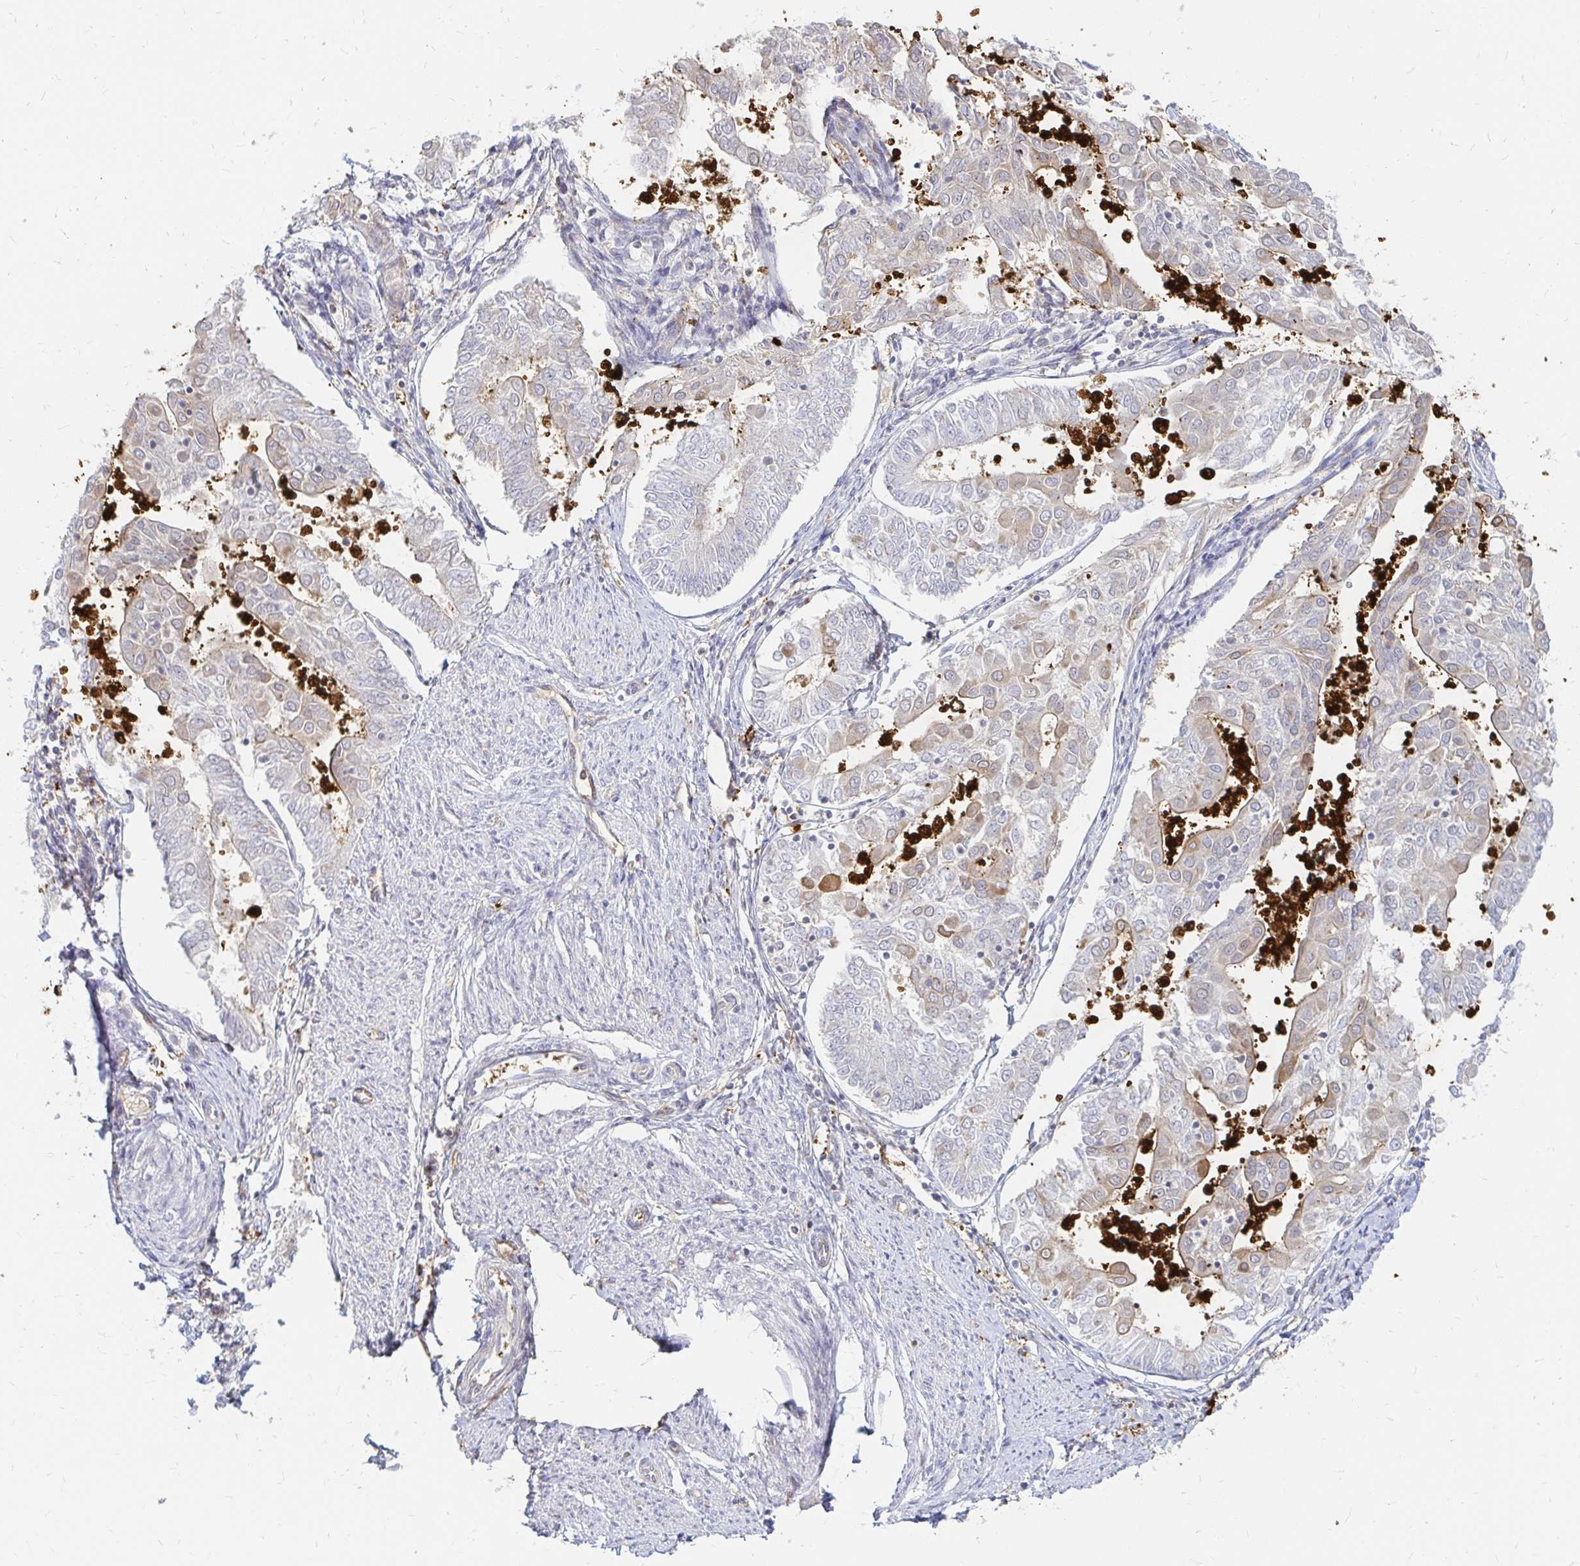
{"staining": {"intensity": "weak", "quantity": "<25%", "location": "cytoplasmic/membranous"}, "tissue": "endometrial cancer", "cell_type": "Tumor cells", "image_type": "cancer", "snomed": [{"axis": "morphology", "description": "Adenocarcinoma, NOS"}, {"axis": "topography", "description": "Endometrium"}], "caption": "Tumor cells show no significant staining in endometrial cancer (adenocarcinoma).", "gene": "CAST", "patient": {"sex": "female", "age": 68}}